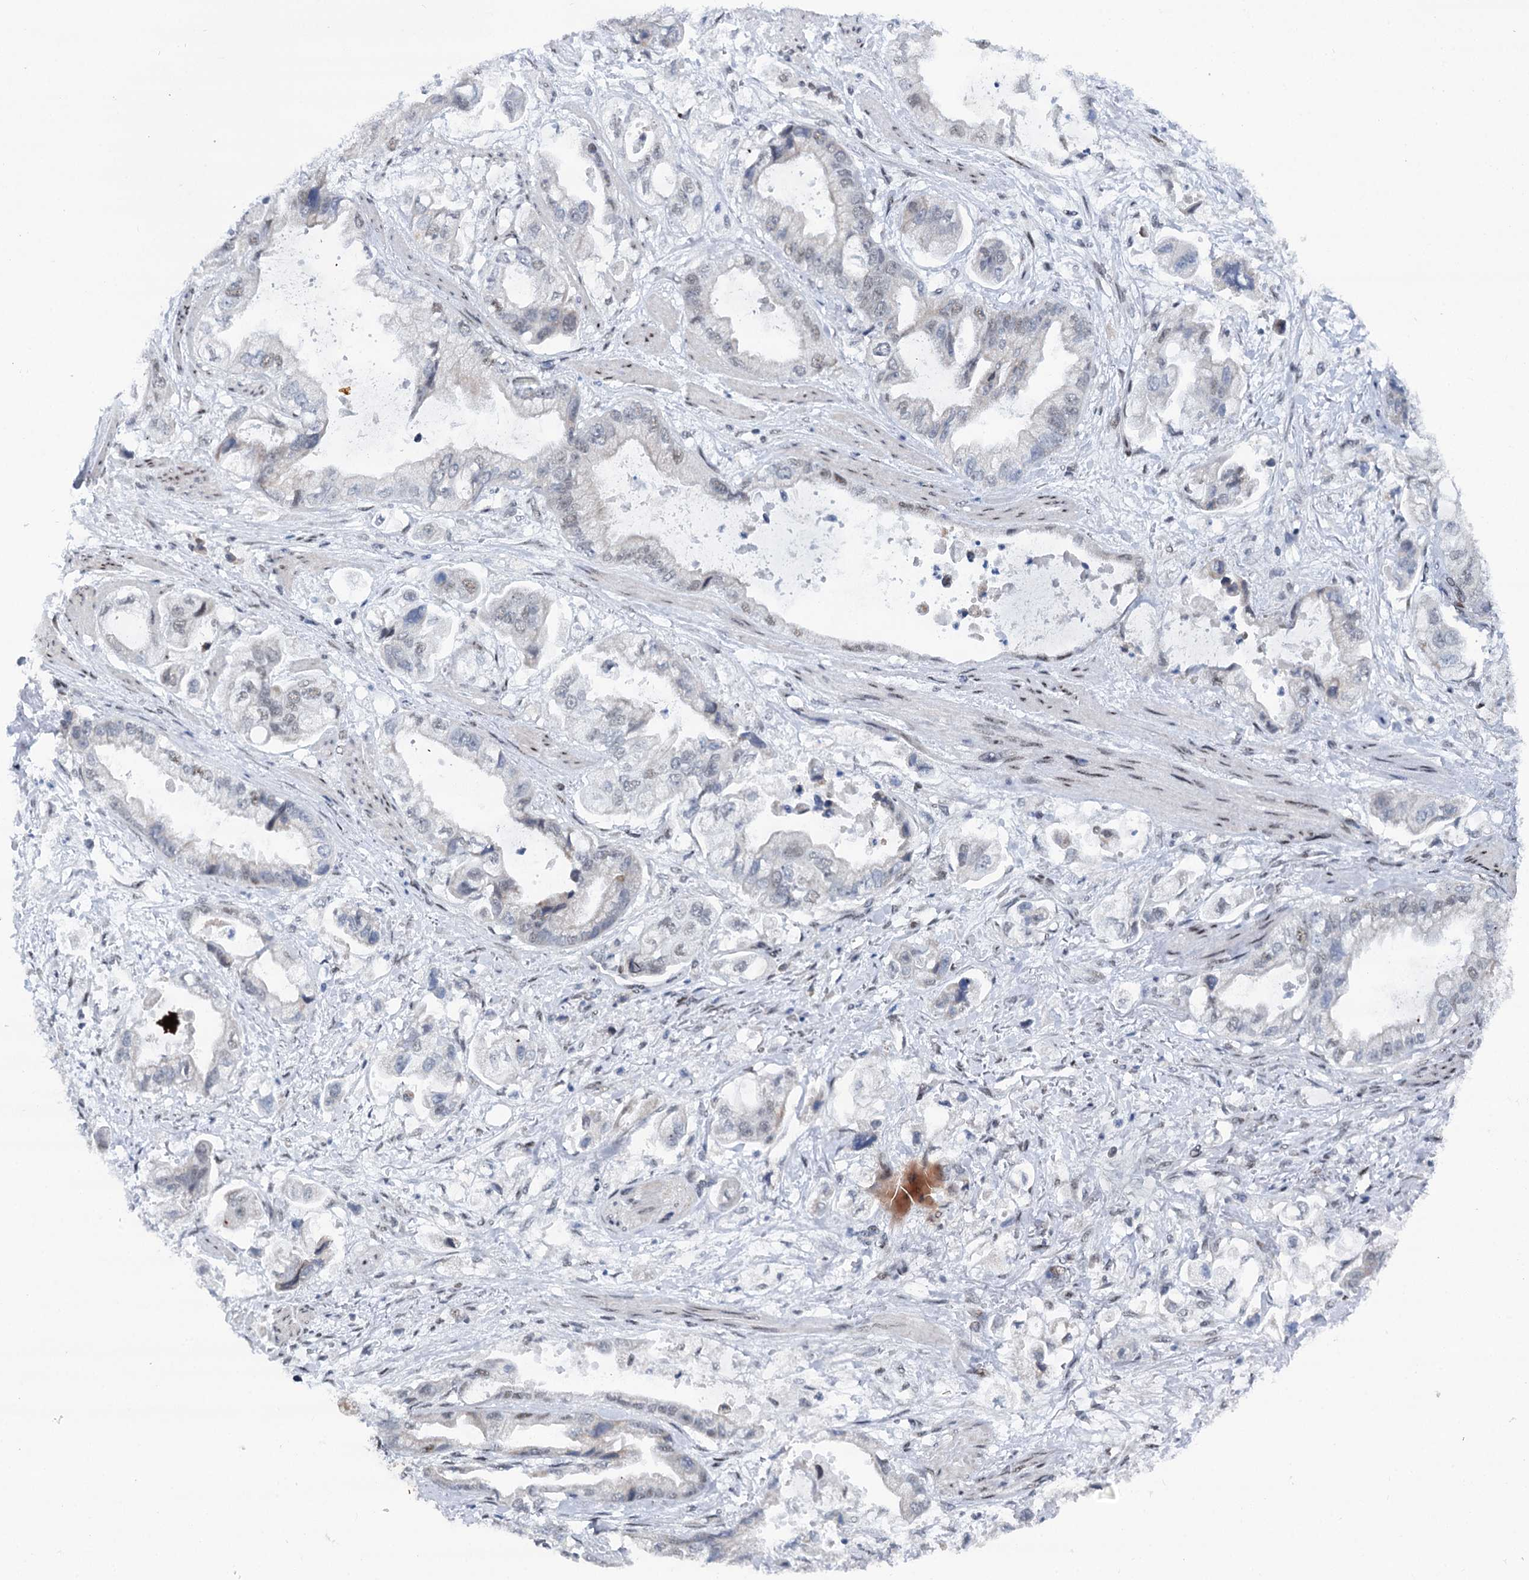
{"staining": {"intensity": "weak", "quantity": "<25%", "location": "nuclear"}, "tissue": "stomach cancer", "cell_type": "Tumor cells", "image_type": "cancer", "snomed": [{"axis": "morphology", "description": "Adenocarcinoma, NOS"}, {"axis": "topography", "description": "Stomach"}], "caption": "High power microscopy histopathology image of an immunohistochemistry histopathology image of stomach cancer, revealing no significant staining in tumor cells.", "gene": "SREK1", "patient": {"sex": "male", "age": 62}}